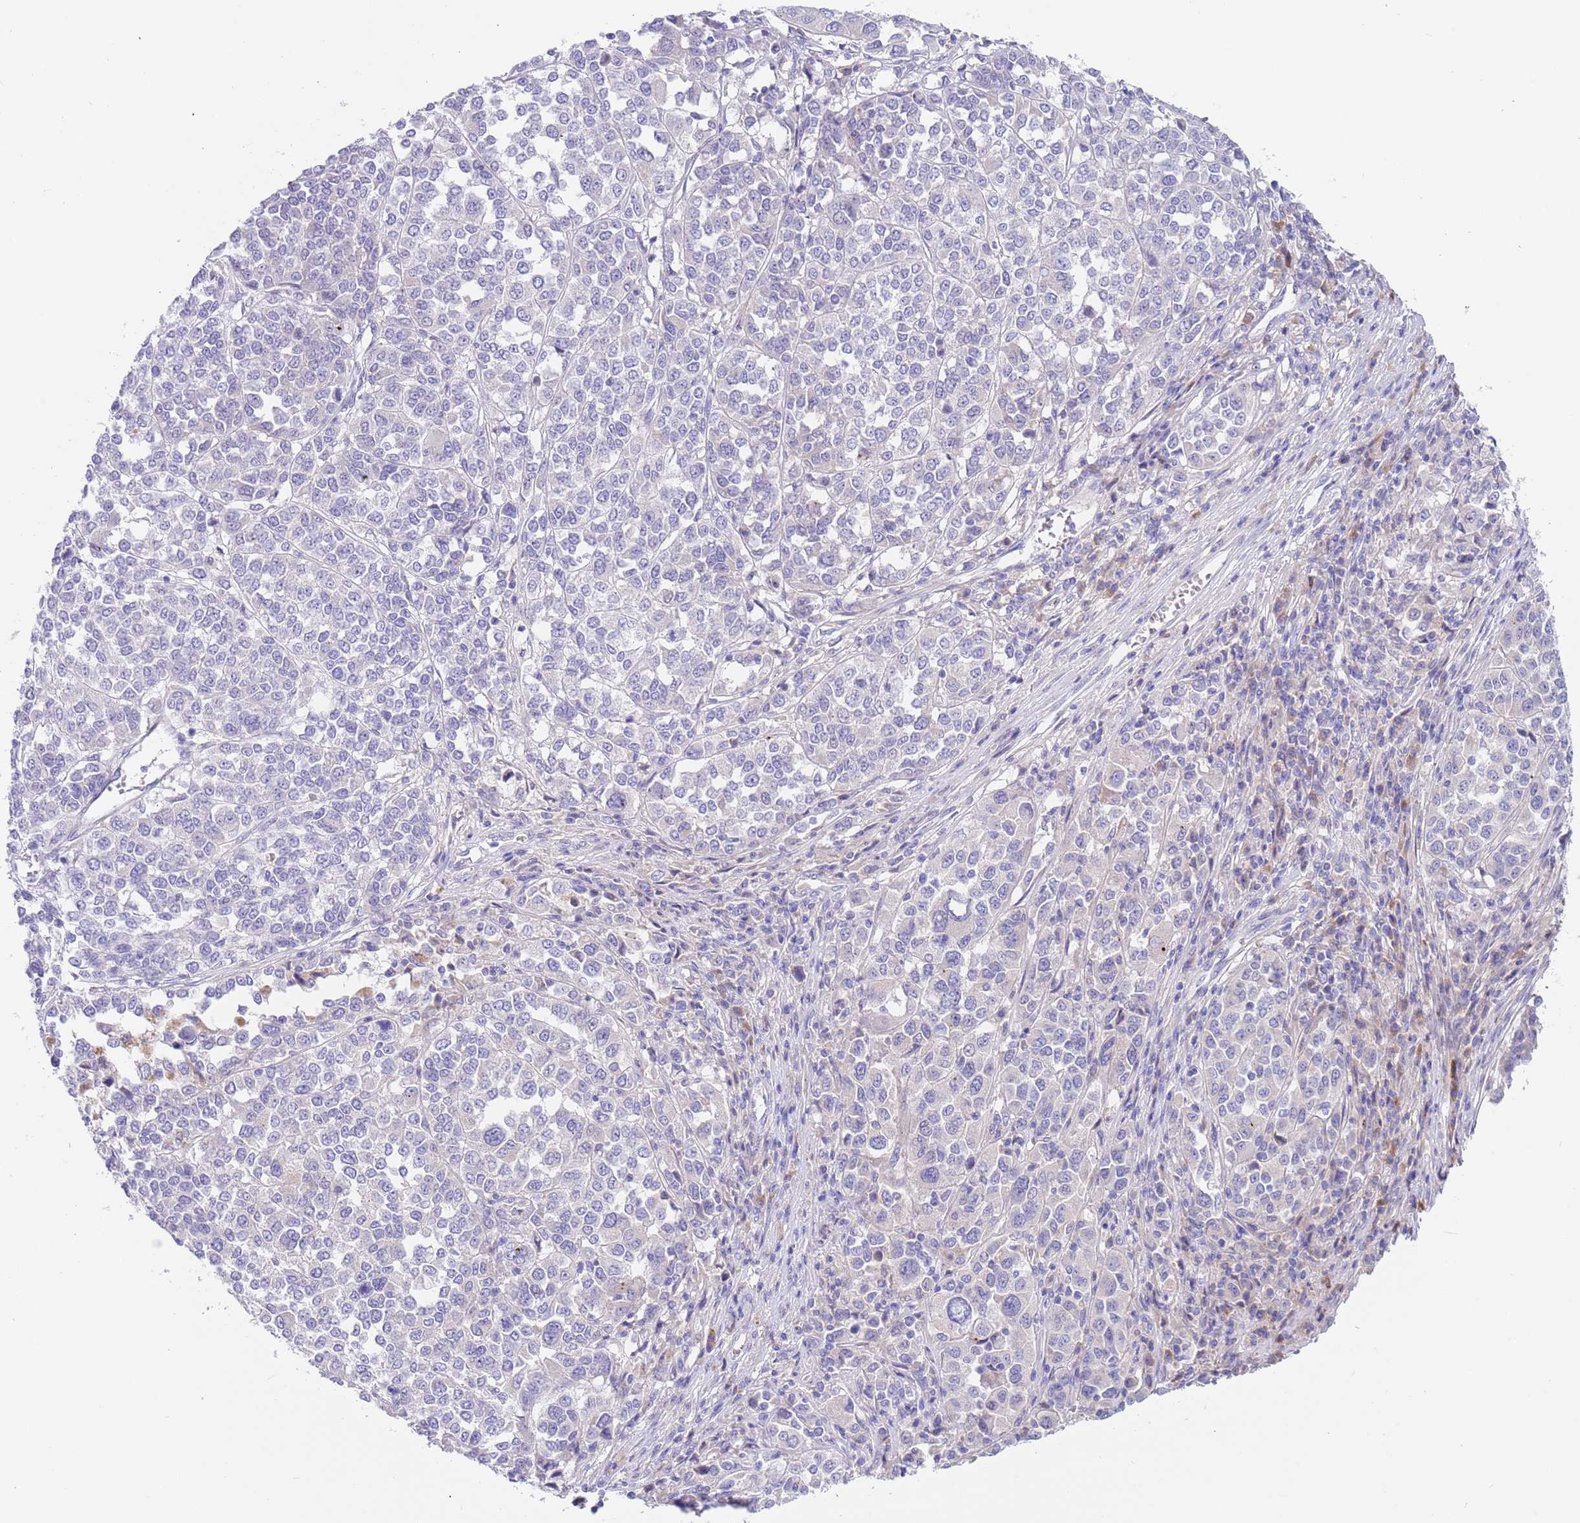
{"staining": {"intensity": "negative", "quantity": "none", "location": "none"}, "tissue": "melanoma", "cell_type": "Tumor cells", "image_type": "cancer", "snomed": [{"axis": "morphology", "description": "Malignant melanoma, Metastatic site"}, {"axis": "topography", "description": "Lymph node"}], "caption": "IHC of human malignant melanoma (metastatic site) shows no positivity in tumor cells. (Brightfield microscopy of DAB immunohistochemistry (IHC) at high magnification).", "gene": "TYW1", "patient": {"sex": "male", "age": 44}}